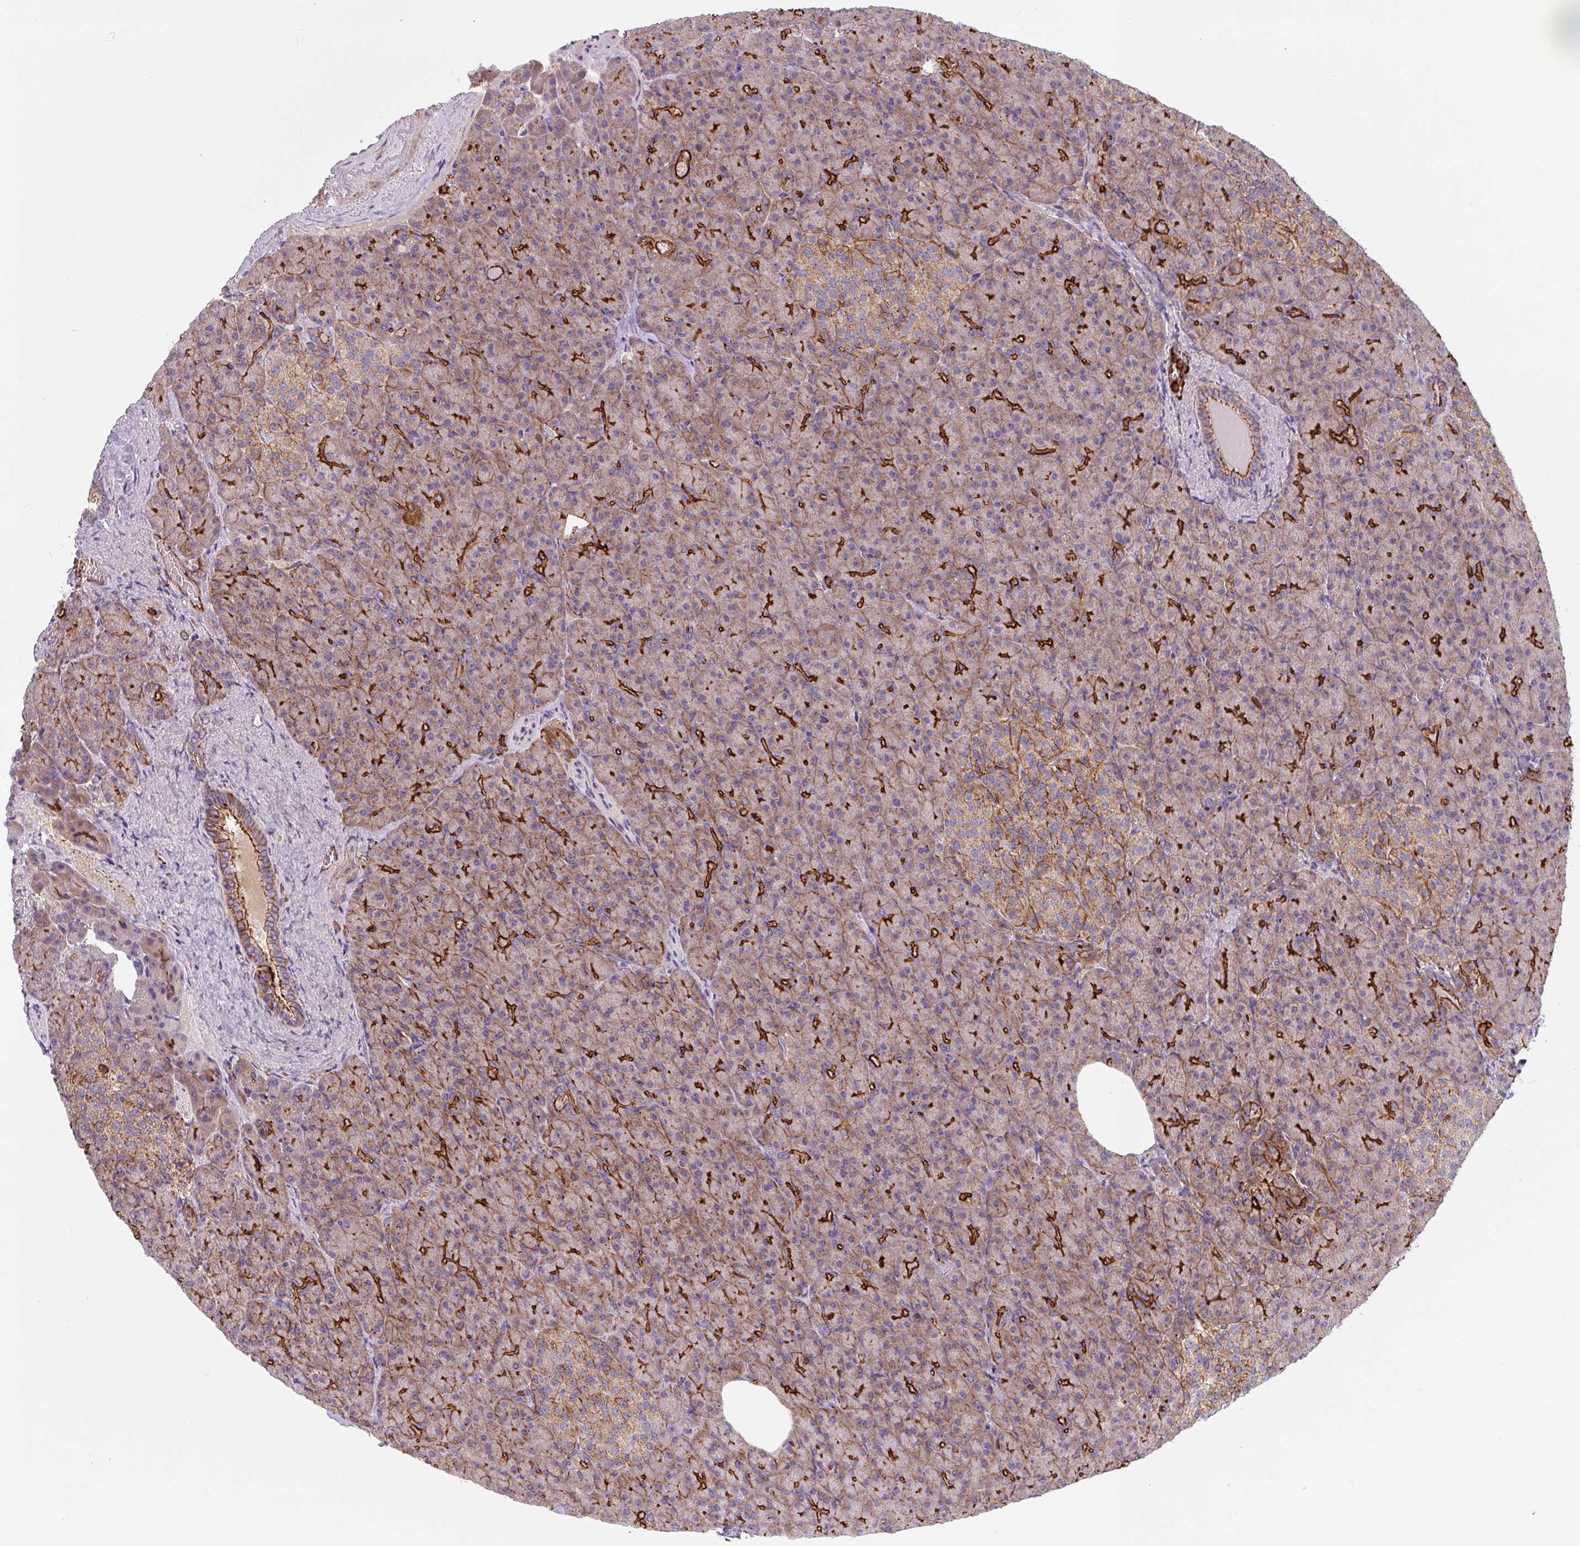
{"staining": {"intensity": "strong", "quantity": "25%-75%", "location": "cytoplasmic/membranous"}, "tissue": "pancreas", "cell_type": "Exocrine glandular cells", "image_type": "normal", "snomed": [{"axis": "morphology", "description": "Normal tissue, NOS"}, {"axis": "topography", "description": "Pancreas"}], "caption": "The immunohistochemical stain shows strong cytoplasmic/membranous positivity in exocrine glandular cells of unremarkable pancreas. The protein of interest is shown in brown color, while the nuclei are stained blue.", "gene": "DHFR2", "patient": {"sex": "female", "age": 74}}